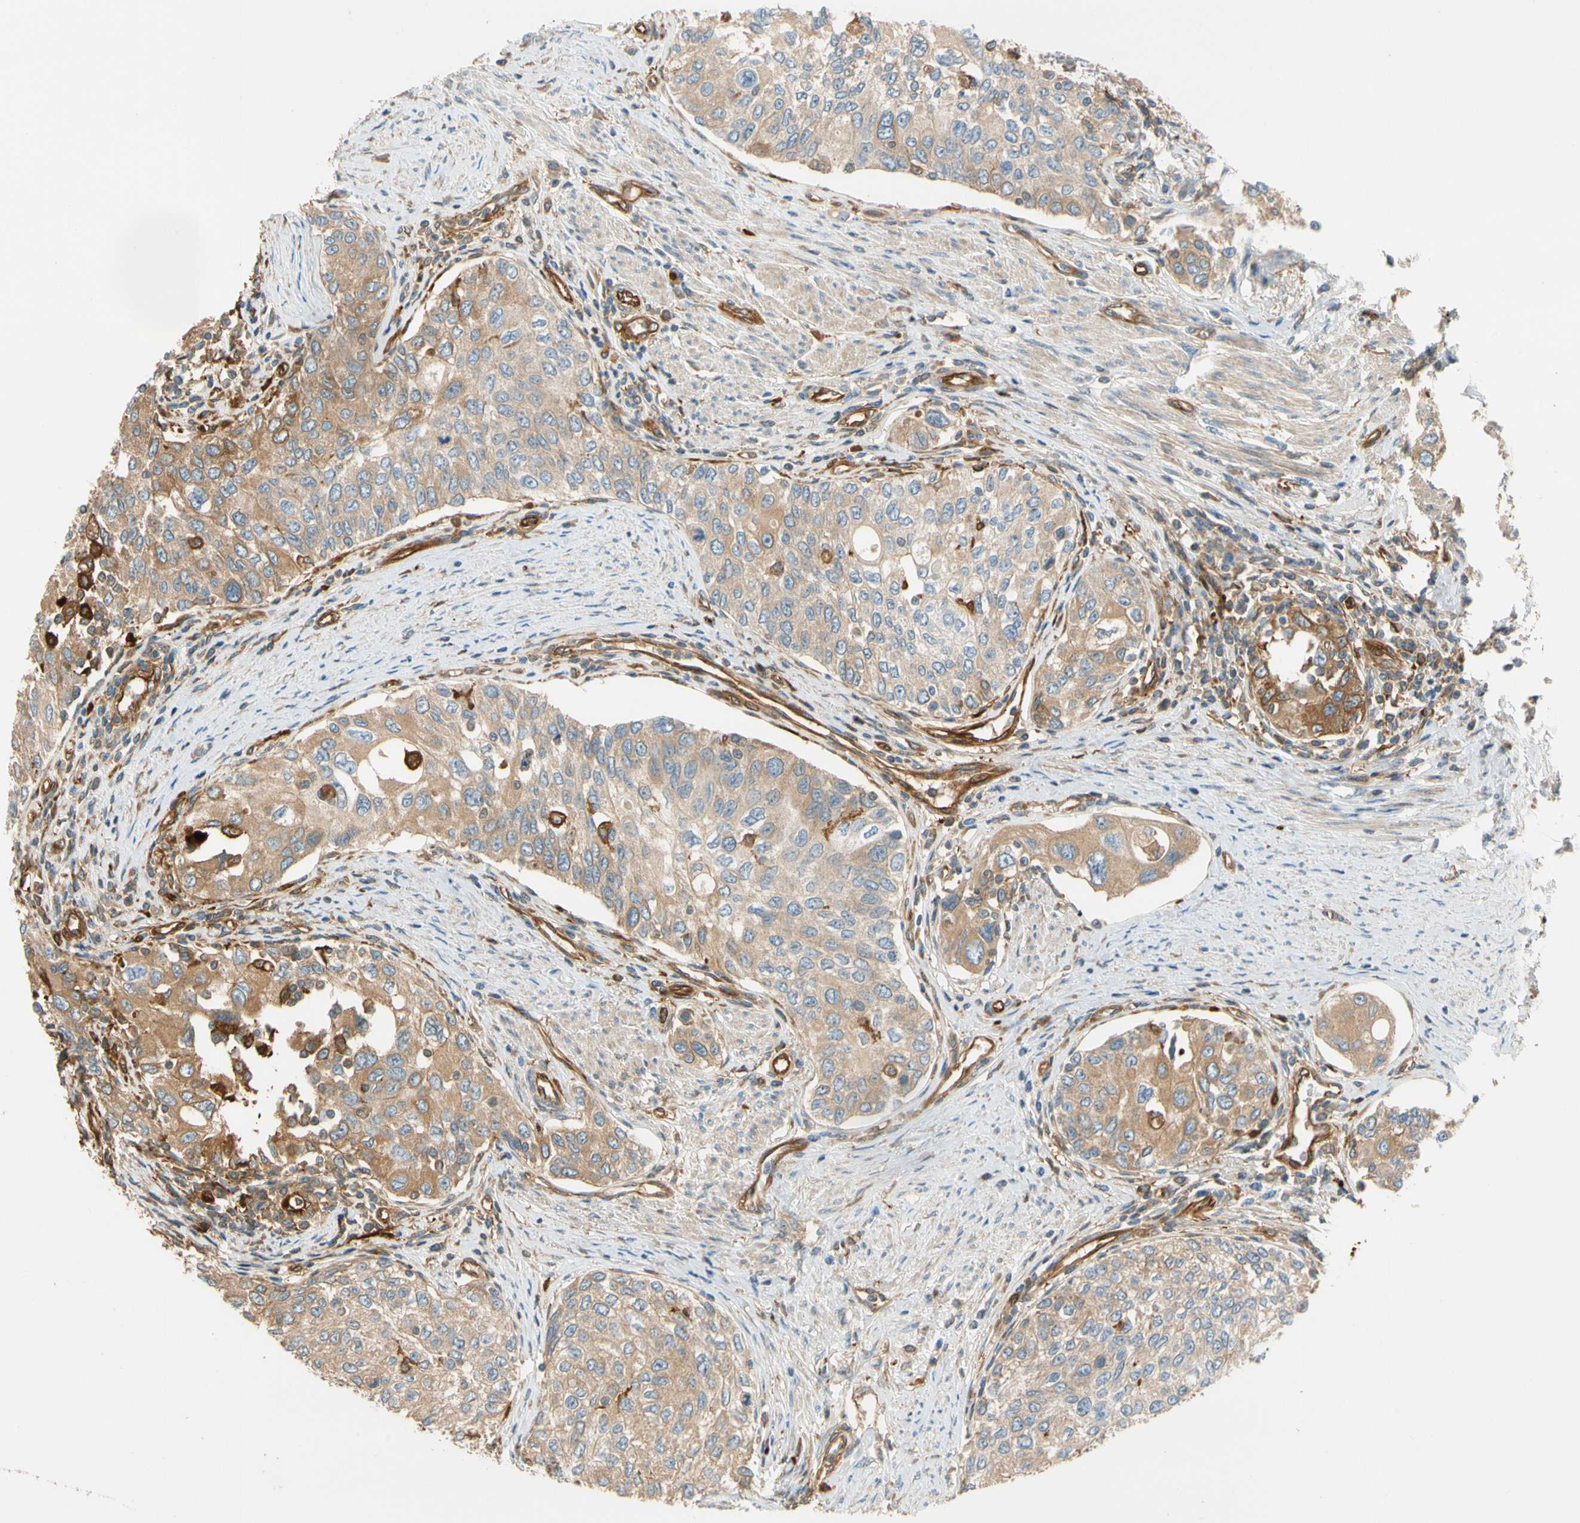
{"staining": {"intensity": "moderate", "quantity": ">75%", "location": "cytoplasmic/membranous"}, "tissue": "urothelial cancer", "cell_type": "Tumor cells", "image_type": "cancer", "snomed": [{"axis": "morphology", "description": "Urothelial carcinoma, High grade"}, {"axis": "topography", "description": "Urinary bladder"}], "caption": "Moderate cytoplasmic/membranous positivity is seen in approximately >75% of tumor cells in urothelial cancer.", "gene": "PARP14", "patient": {"sex": "female", "age": 56}}